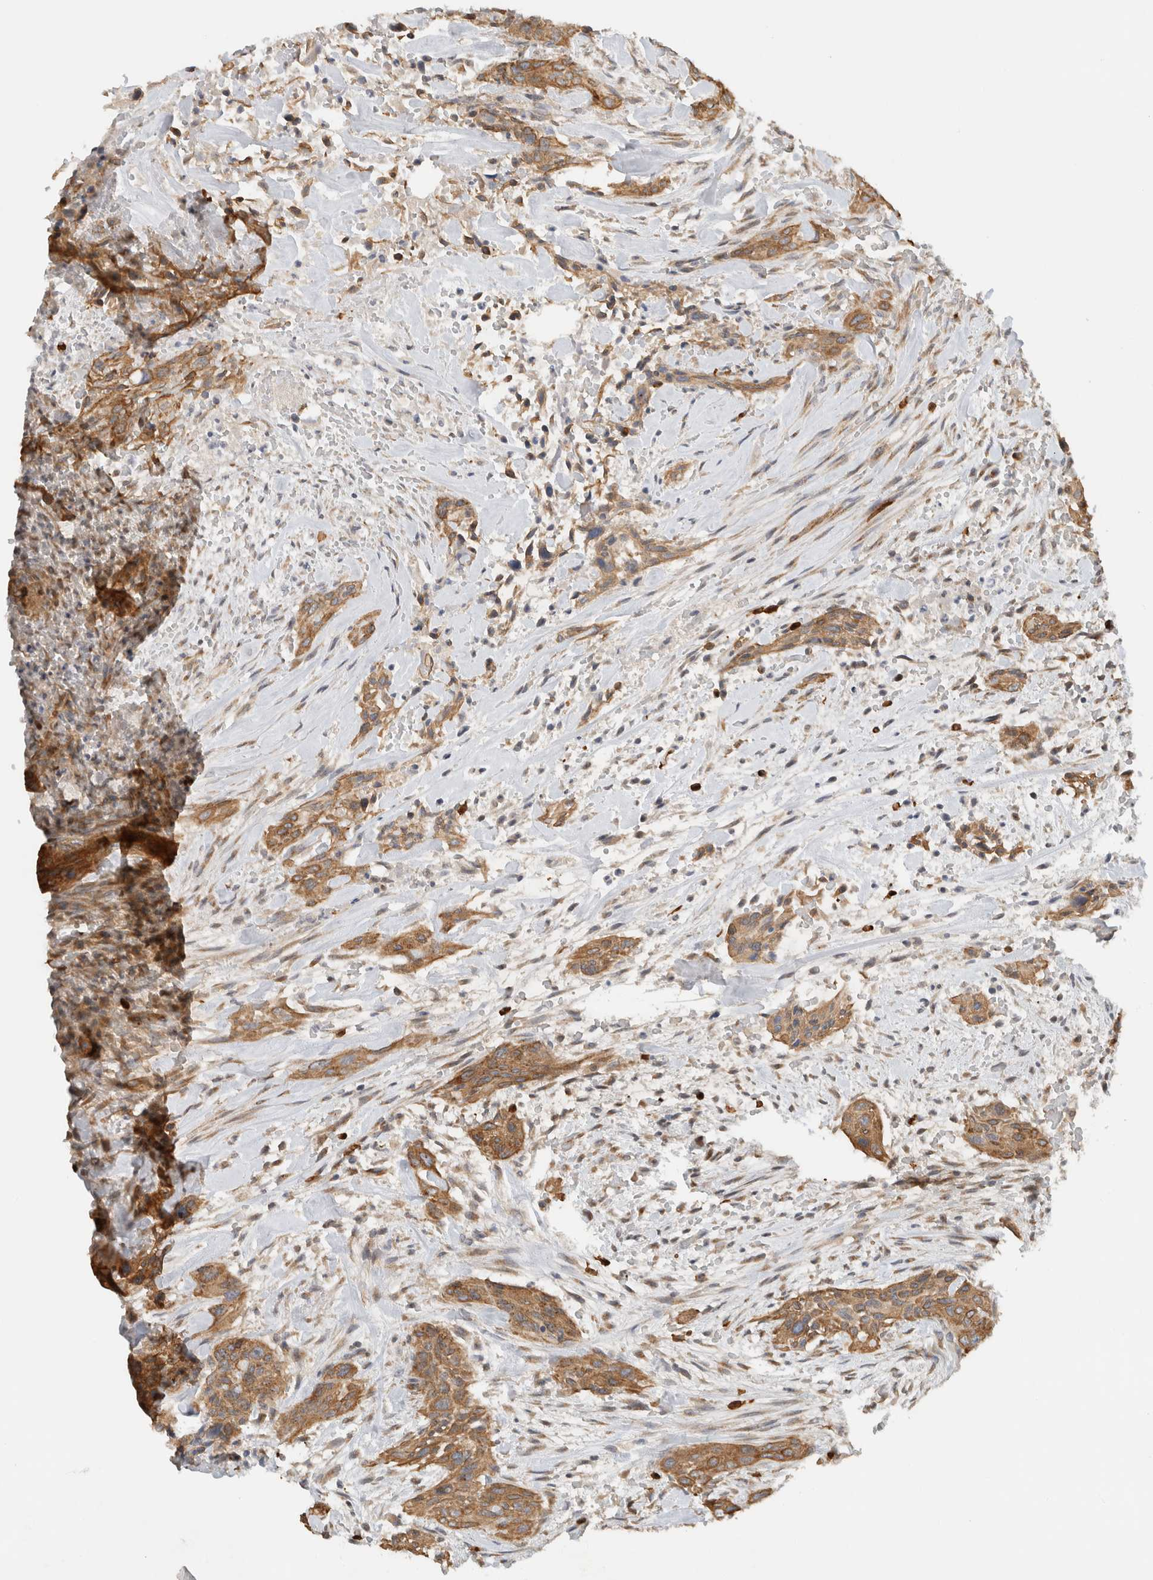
{"staining": {"intensity": "moderate", "quantity": ">75%", "location": "cytoplasmic/membranous"}, "tissue": "urothelial cancer", "cell_type": "Tumor cells", "image_type": "cancer", "snomed": [{"axis": "morphology", "description": "Urothelial carcinoma, High grade"}, {"axis": "topography", "description": "Urinary bladder"}], "caption": "Protein expression analysis of high-grade urothelial carcinoma shows moderate cytoplasmic/membranous positivity in approximately >75% of tumor cells.", "gene": "PUM1", "patient": {"sex": "male", "age": 35}}